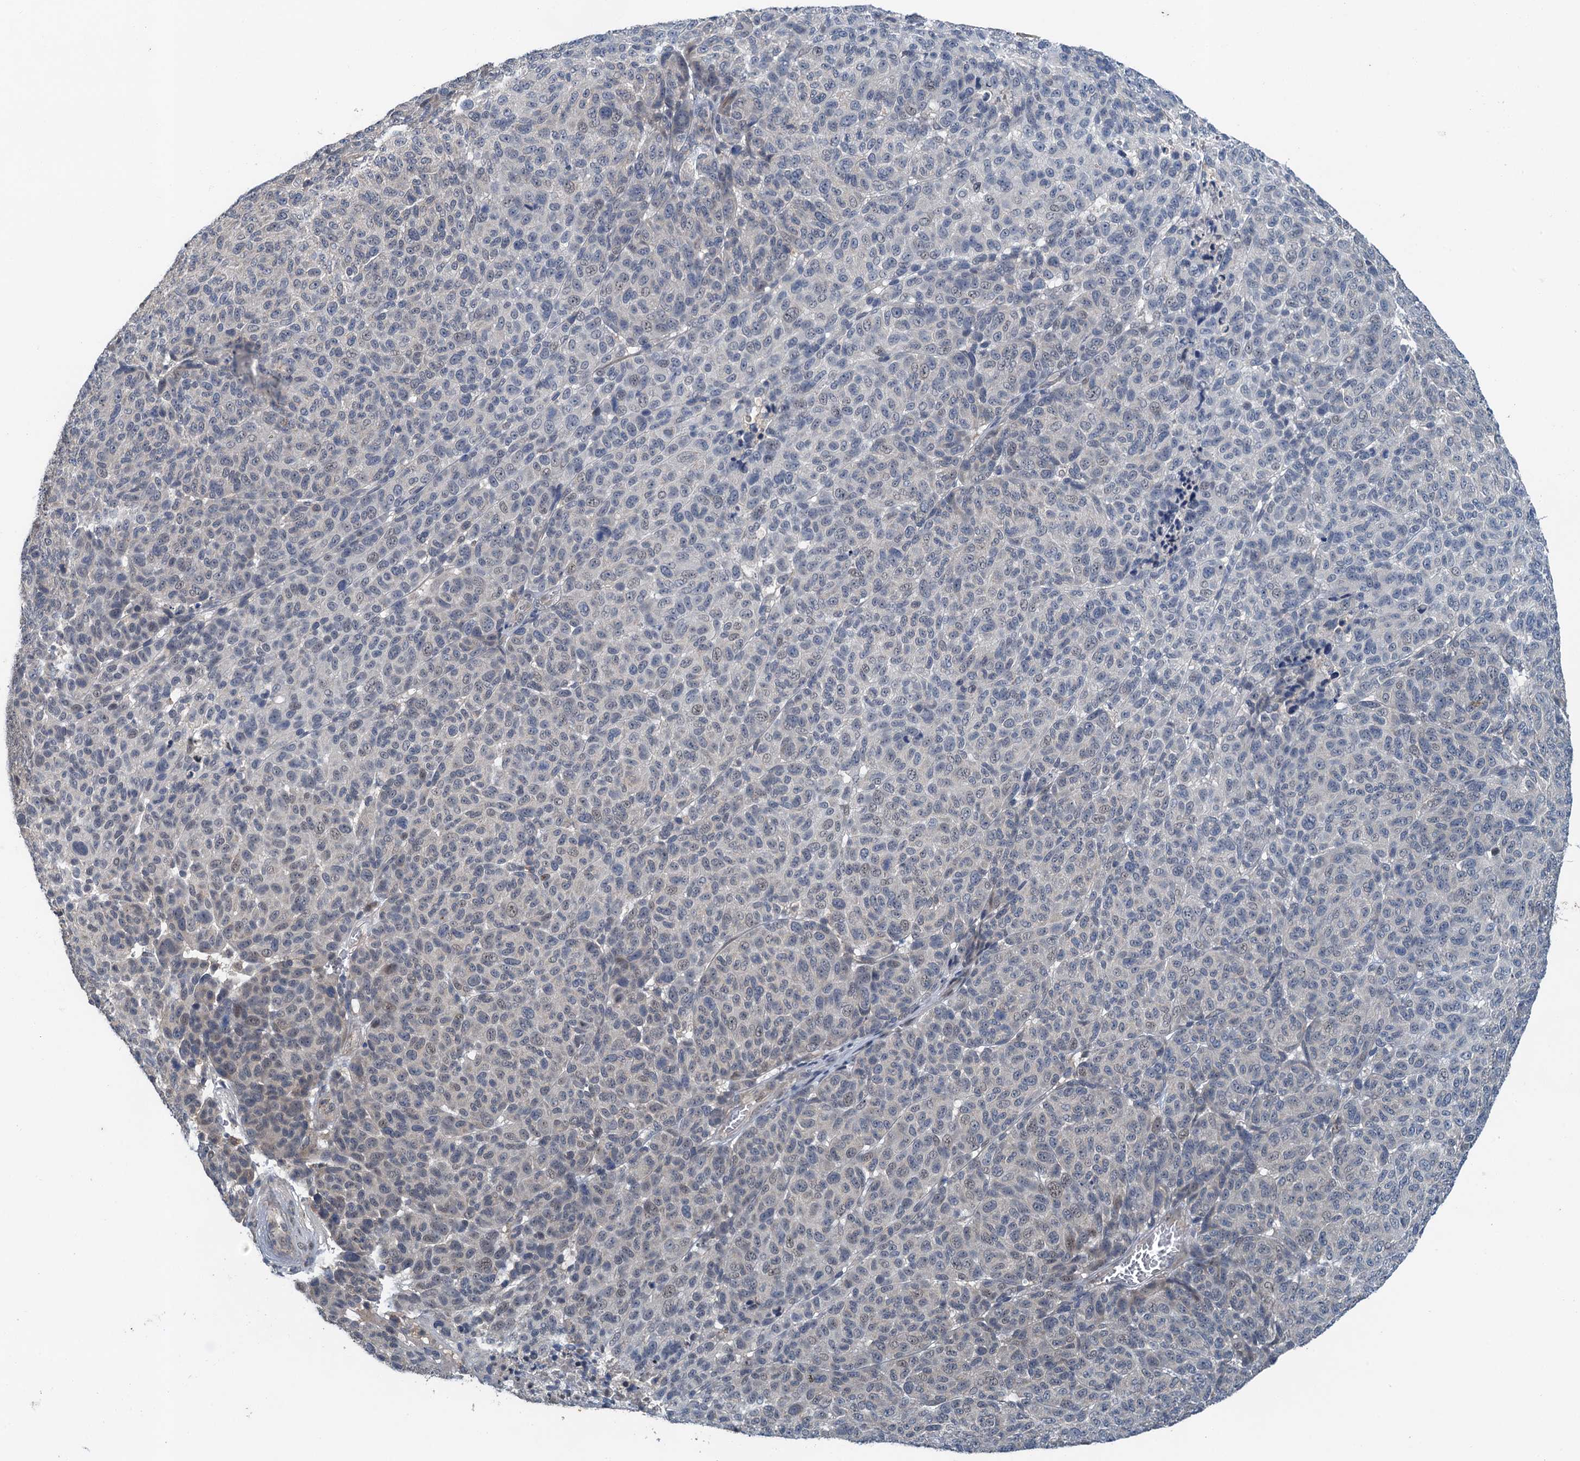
{"staining": {"intensity": "negative", "quantity": "none", "location": "none"}, "tissue": "melanoma", "cell_type": "Tumor cells", "image_type": "cancer", "snomed": [{"axis": "morphology", "description": "Malignant melanoma, NOS"}, {"axis": "topography", "description": "Skin"}], "caption": "Malignant melanoma stained for a protein using IHC reveals no expression tumor cells.", "gene": "ZNF606", "patient": {"sex": "male", "age": 49}}